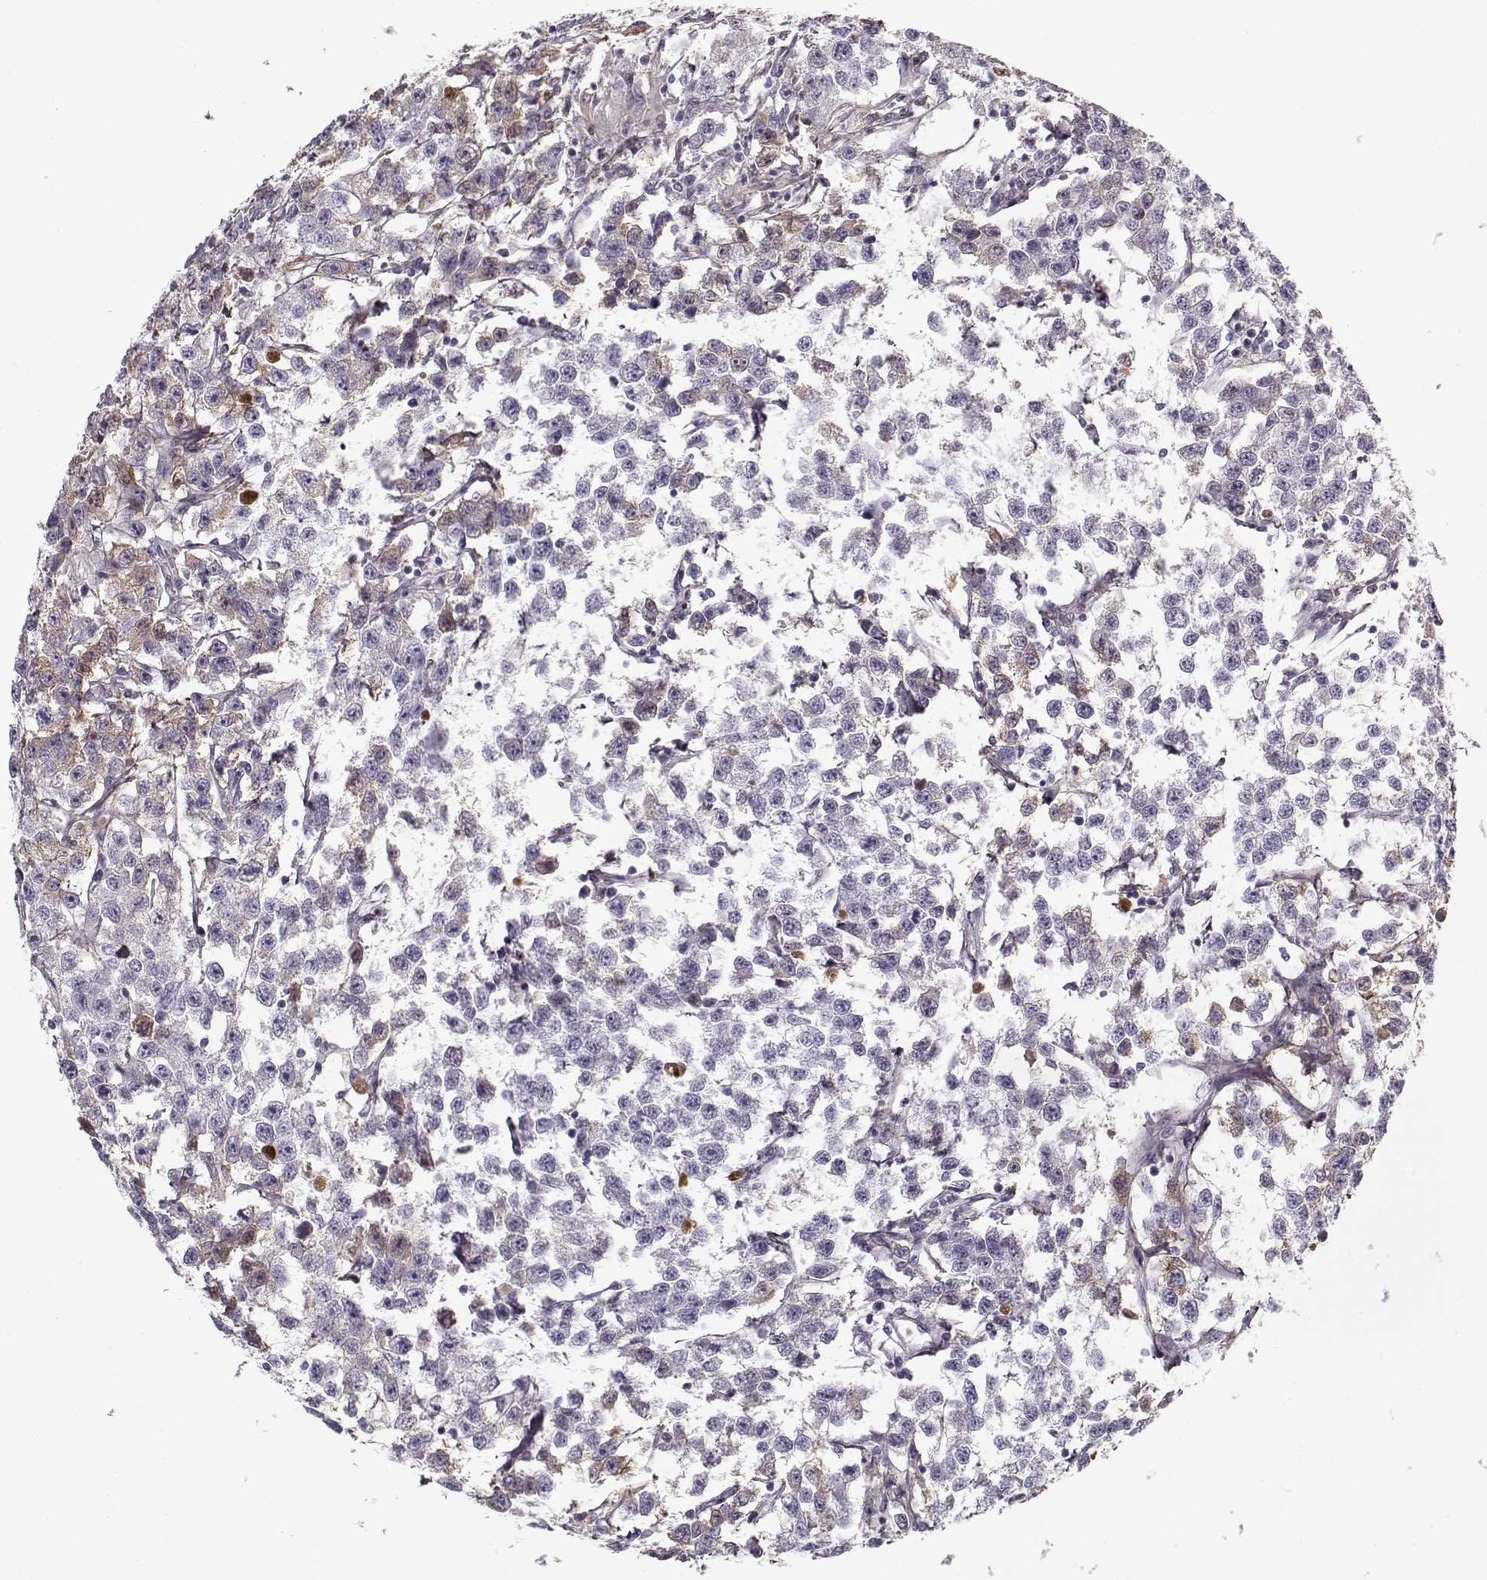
{"staining": {"intensity": "weak", "quantity": "<25%", "location": "cytoplasmic/membranous"}, "tissue": "testis cancer", "cell_type": "Tumor cells", "image_type": "cancer", "snomed": [{"axis": "morphology", "description": "Seminoma, NOS"}, {"axis": "topography", "description": "Testis"}], "caption": "IHC of testis cancer (seminoma) exhibits no positivity in tumor cells. (Immunohistochemistry, brightfield microscopy, high magnification).", "gene": "LUM", "patient": {"sex": "male", "age": 59}}